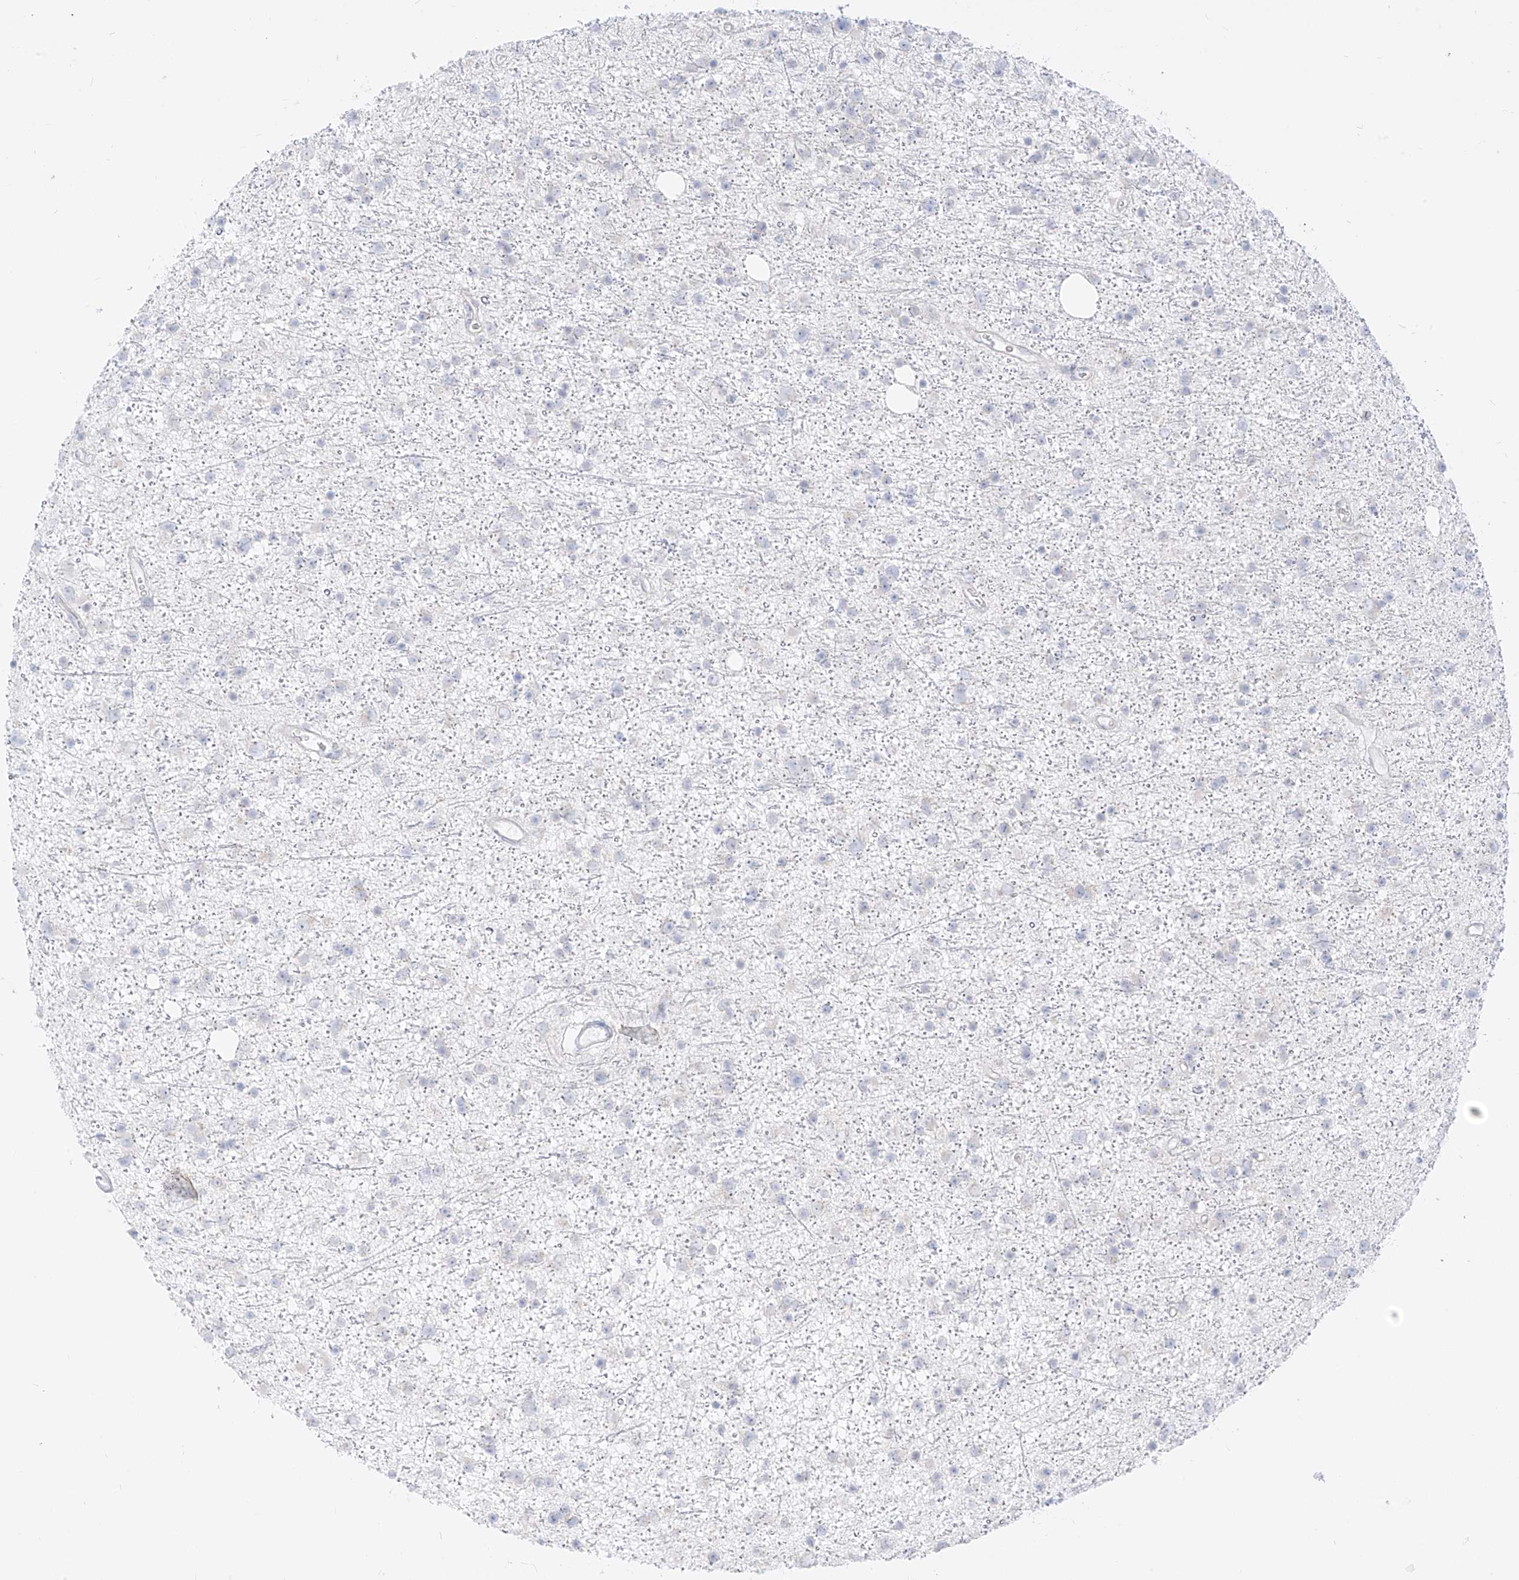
{"staining": {"intensity": "negative", "quantity": "none", "location": "none"}, "tissue": "glioma", "cell_type": "Tumor cells", "image_type": "cancer", "snomed": [{"axis": "morphology", "description": "Glioma, malignant, Low grade"}, {"axis": "topography", "description": "Cerebral cortex"}], "caption": "Tumor cells are negative for brown protein staining in malignant glioma (low-grade).", "gene": "SYTL3", "patient": {"sex": "female", "age": 39}}